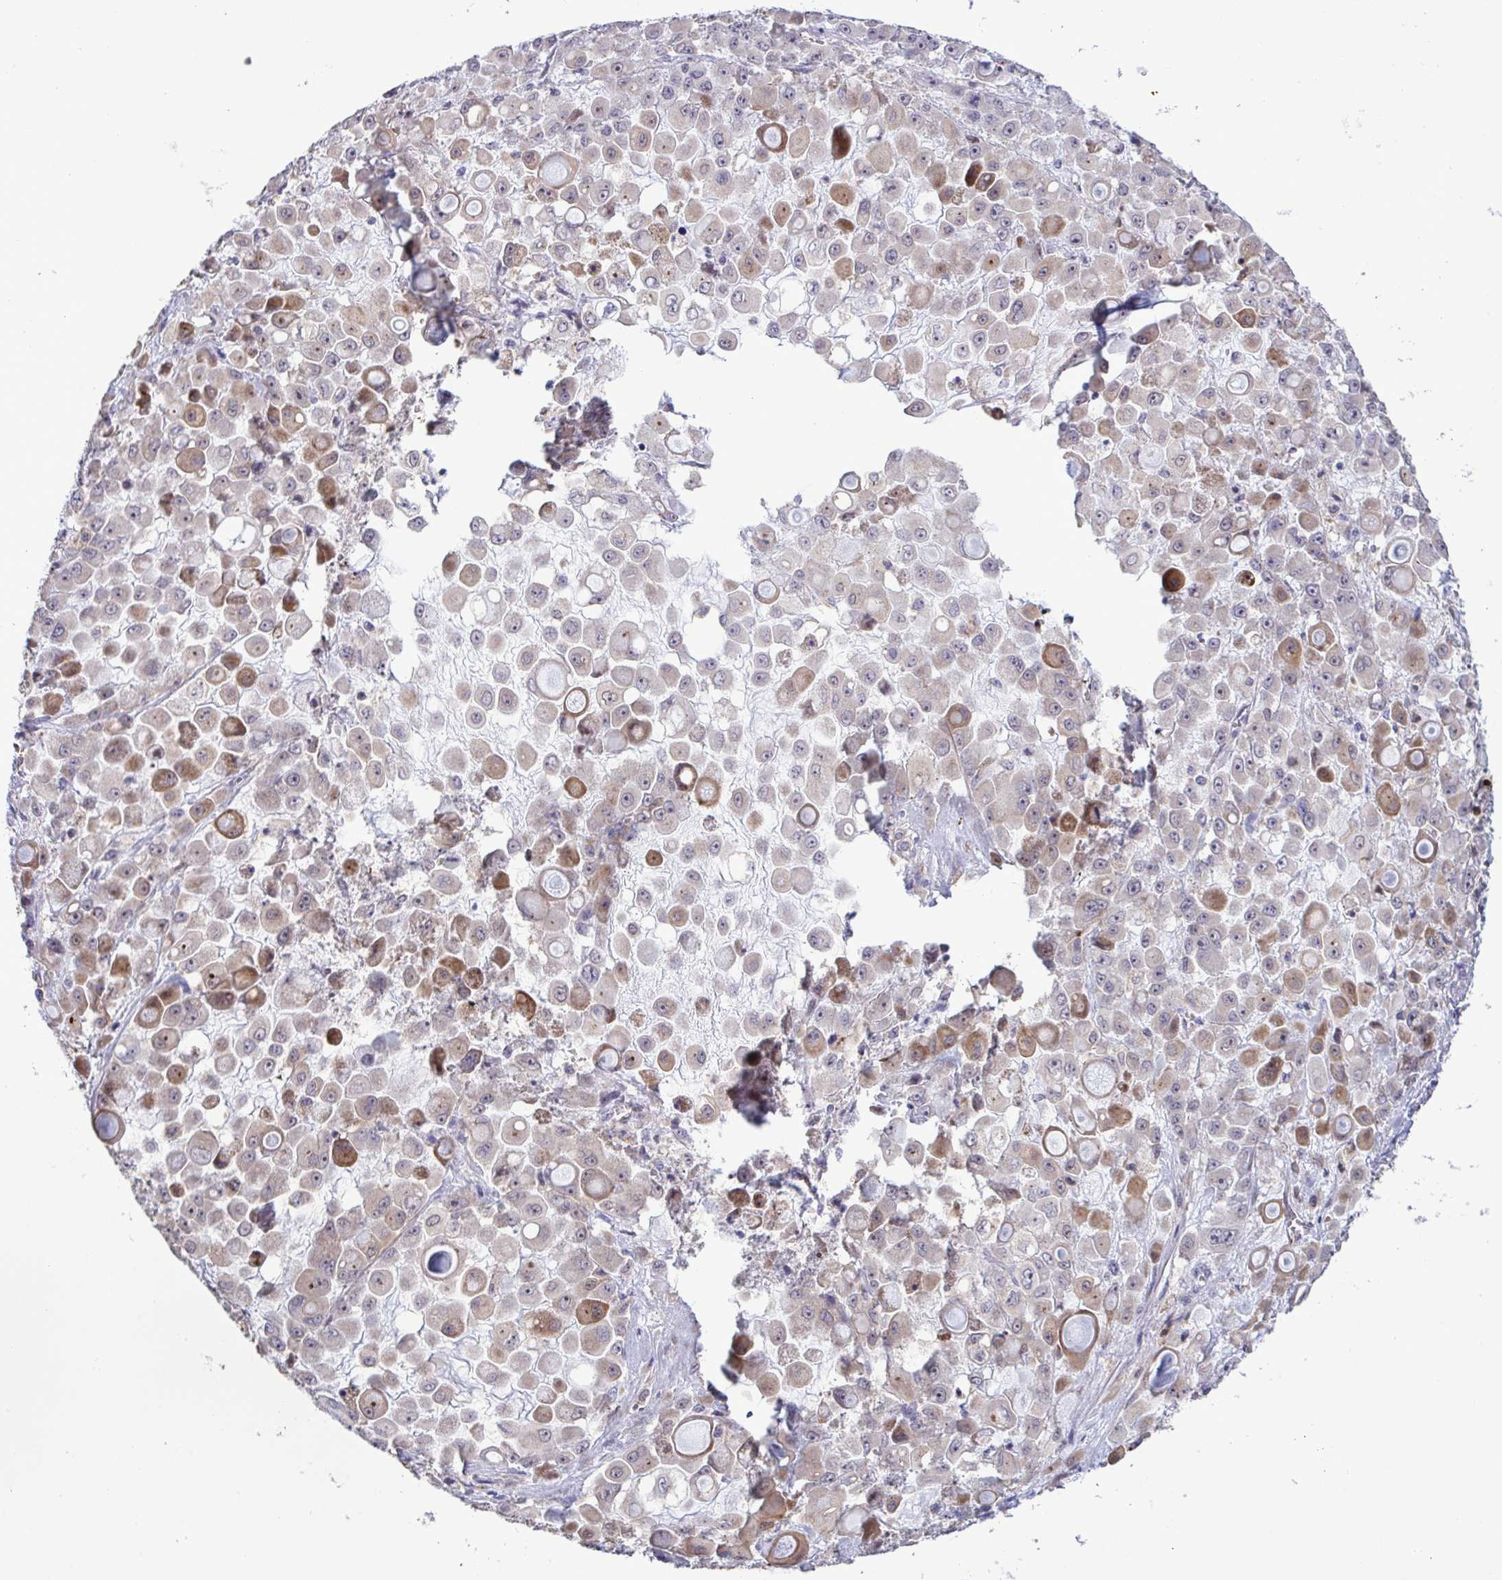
{"staining": {"intensity": "moderate", "quantity": ">75%", "location": "cytoplasmic/membranous,nuclear"}, "tissue": "stomach cancer", "cell_type": "Tumor cells", "image_type": "cancer", "snomed": [{"axis": "morphology", "description": "Adenocarcinoma, NOS"}, {"axis": "topography", "description": "Stomach"}], "caption": "DAB (3,3'-diaminobenzidine) immunohistochemical staining of adenocarcinoma (stomach) shows moderate cytoplasmic/membranous and nuclear protein expression in approximately >75% of tumor cells.", "gene": "CD101", "patient": {"sex": "female", "age": 76}}